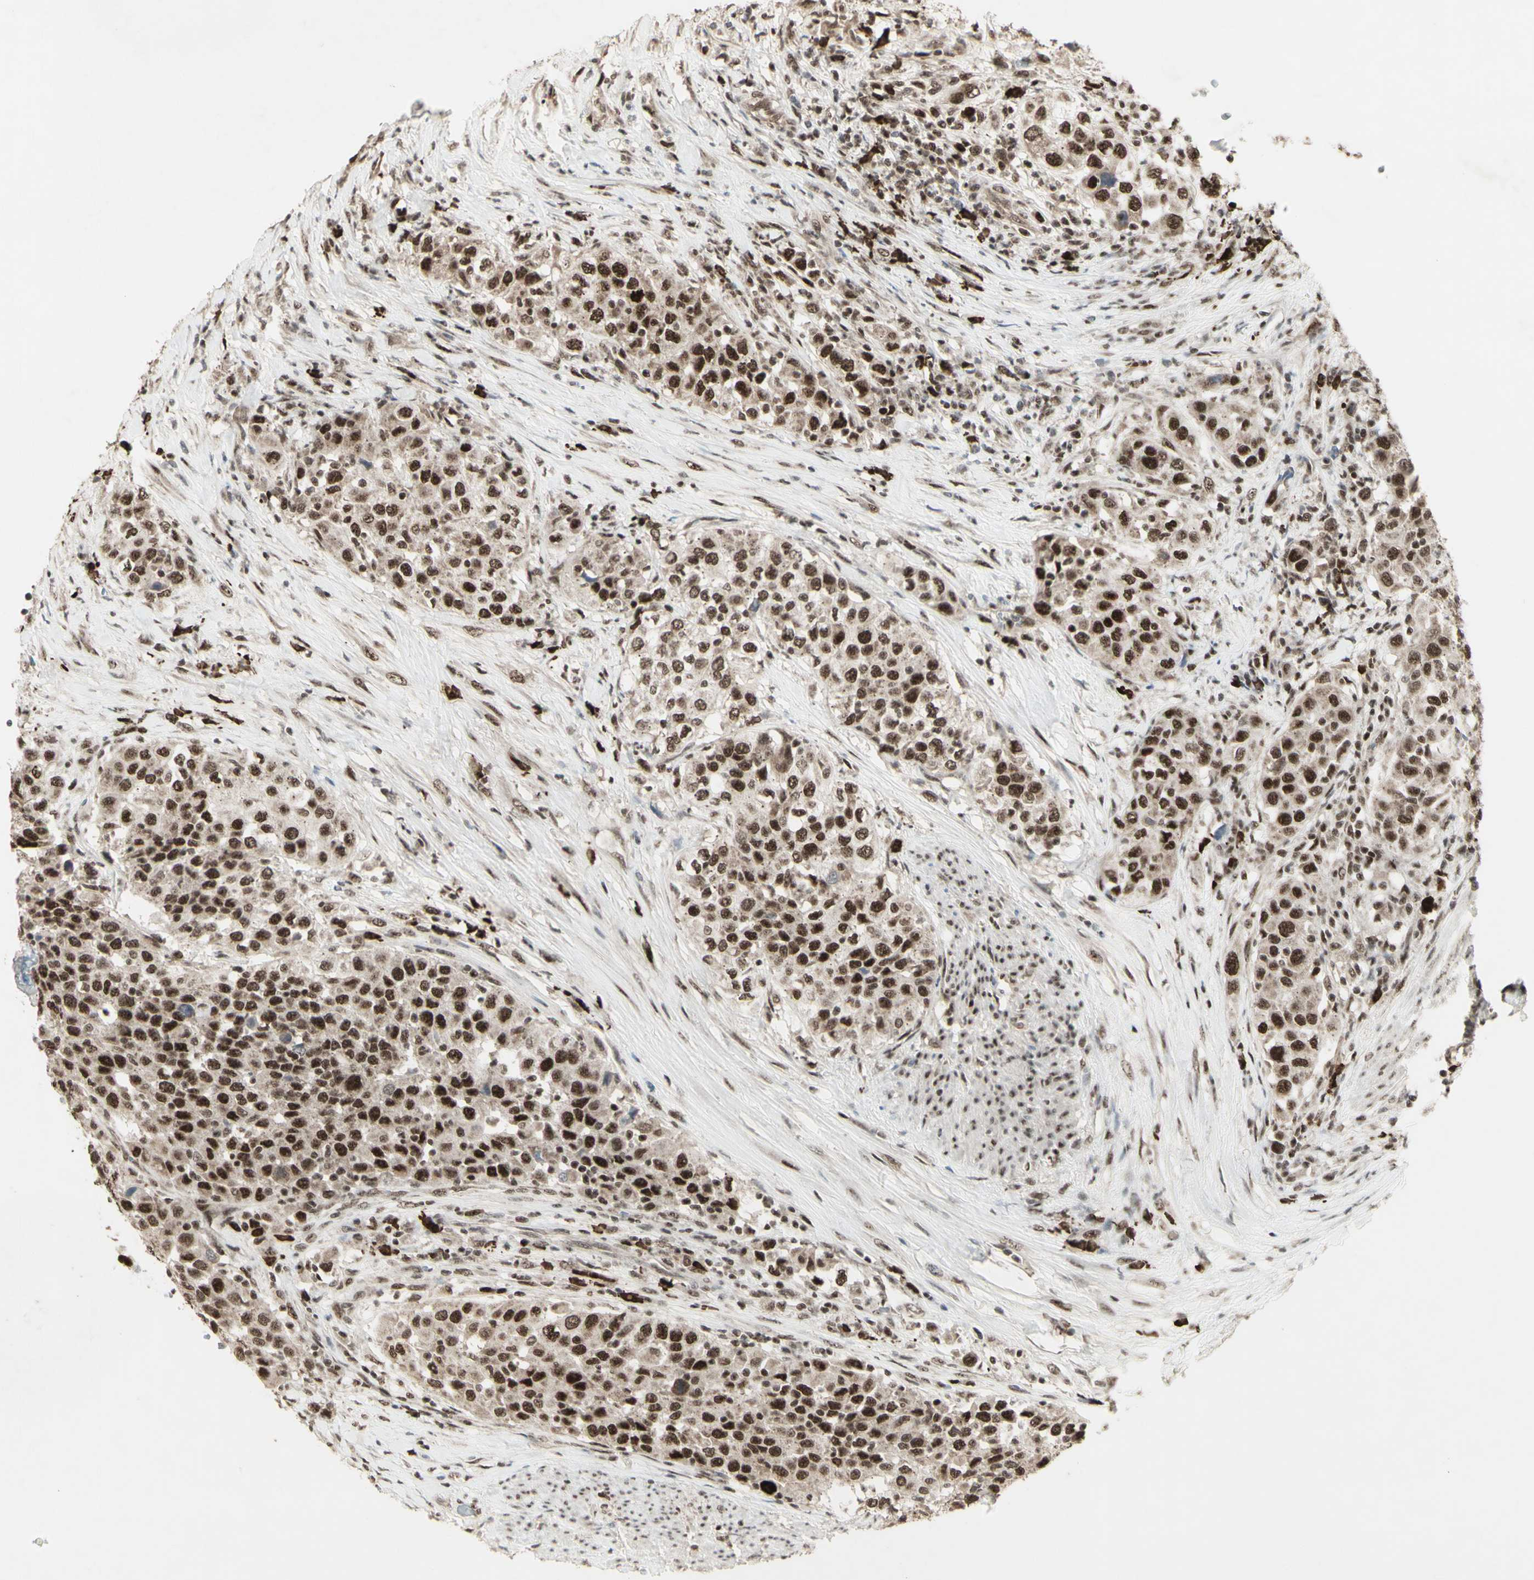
{"staining": {"intensity": "strong", "quantity": ">75%", "location": "nuclear"}, "tissue": "urothelial cancer", "cell_type": "Tumor cells", "image_type": "cancer", "snomed": [{"axis": "morphology", "description": "Urothelial carcinoma, High grade"}, {"axis": "topography", "description": "Urinary bladder"}], "caption": "Brown immunohistochemical staining in human high-grade urothelial carcinoma shows strong nuclear positivity in about >75% of tumor cells.", "gene": "CCNT1", "patient": {"sex": "female", "age": 80}}